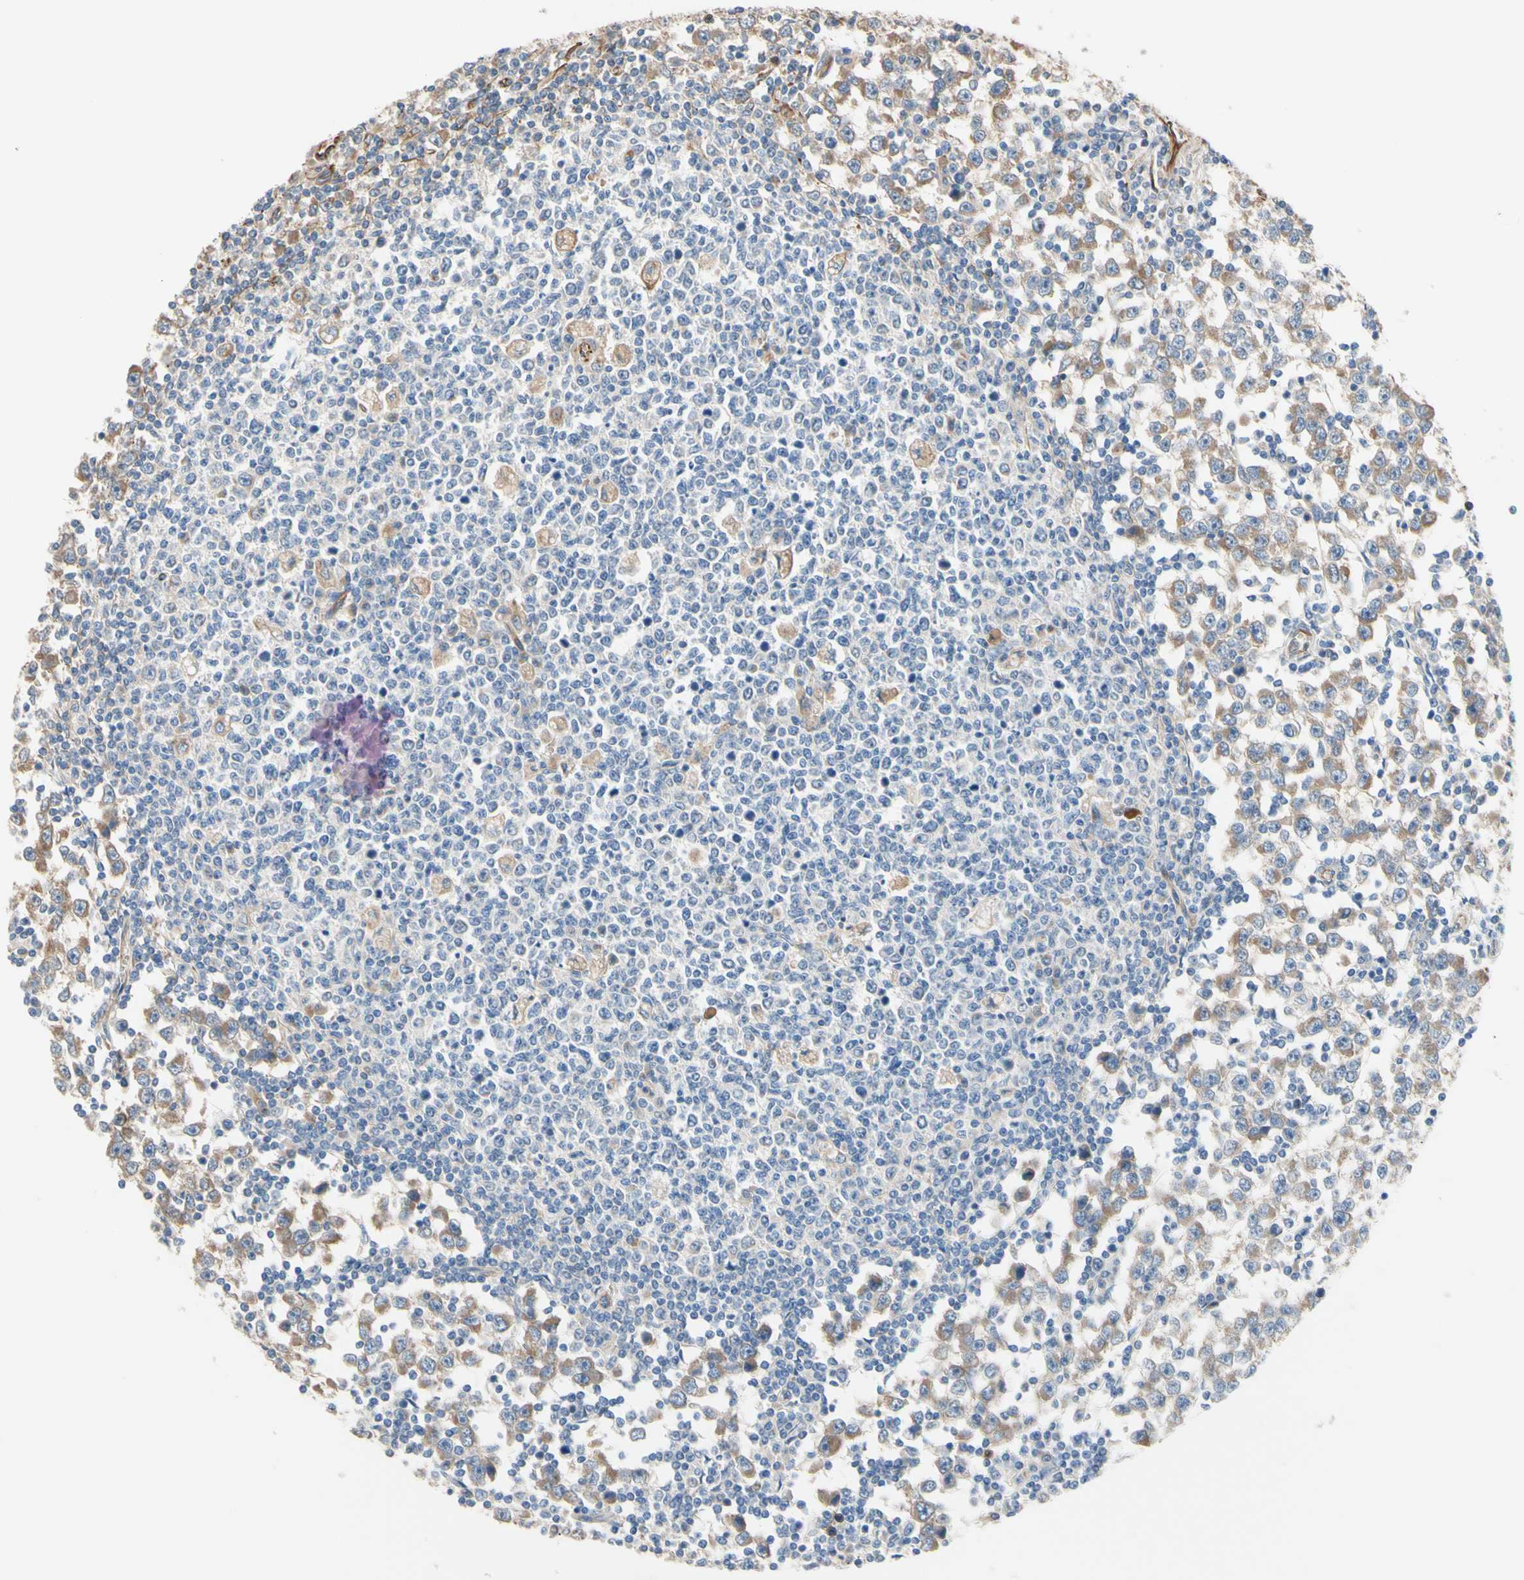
{"staining": {"intensity": "weak", "quantity": "<25%", "location": "cytoplasmic/membranous"}, "tissue": "testis cancer", "cell_type": "Tumor cells", "image_type": "cancer", "snomed": [{"axis": "morphology", "description": "Seminoma, NOS"}, {"axis": "topography", "description": "Testis"}], "caption": "This is an IHC image of seminoma (testis). There is no expression in tumor cells.", "gene": "TRAF2", "patient": {"sex": "male", "age": 65}}